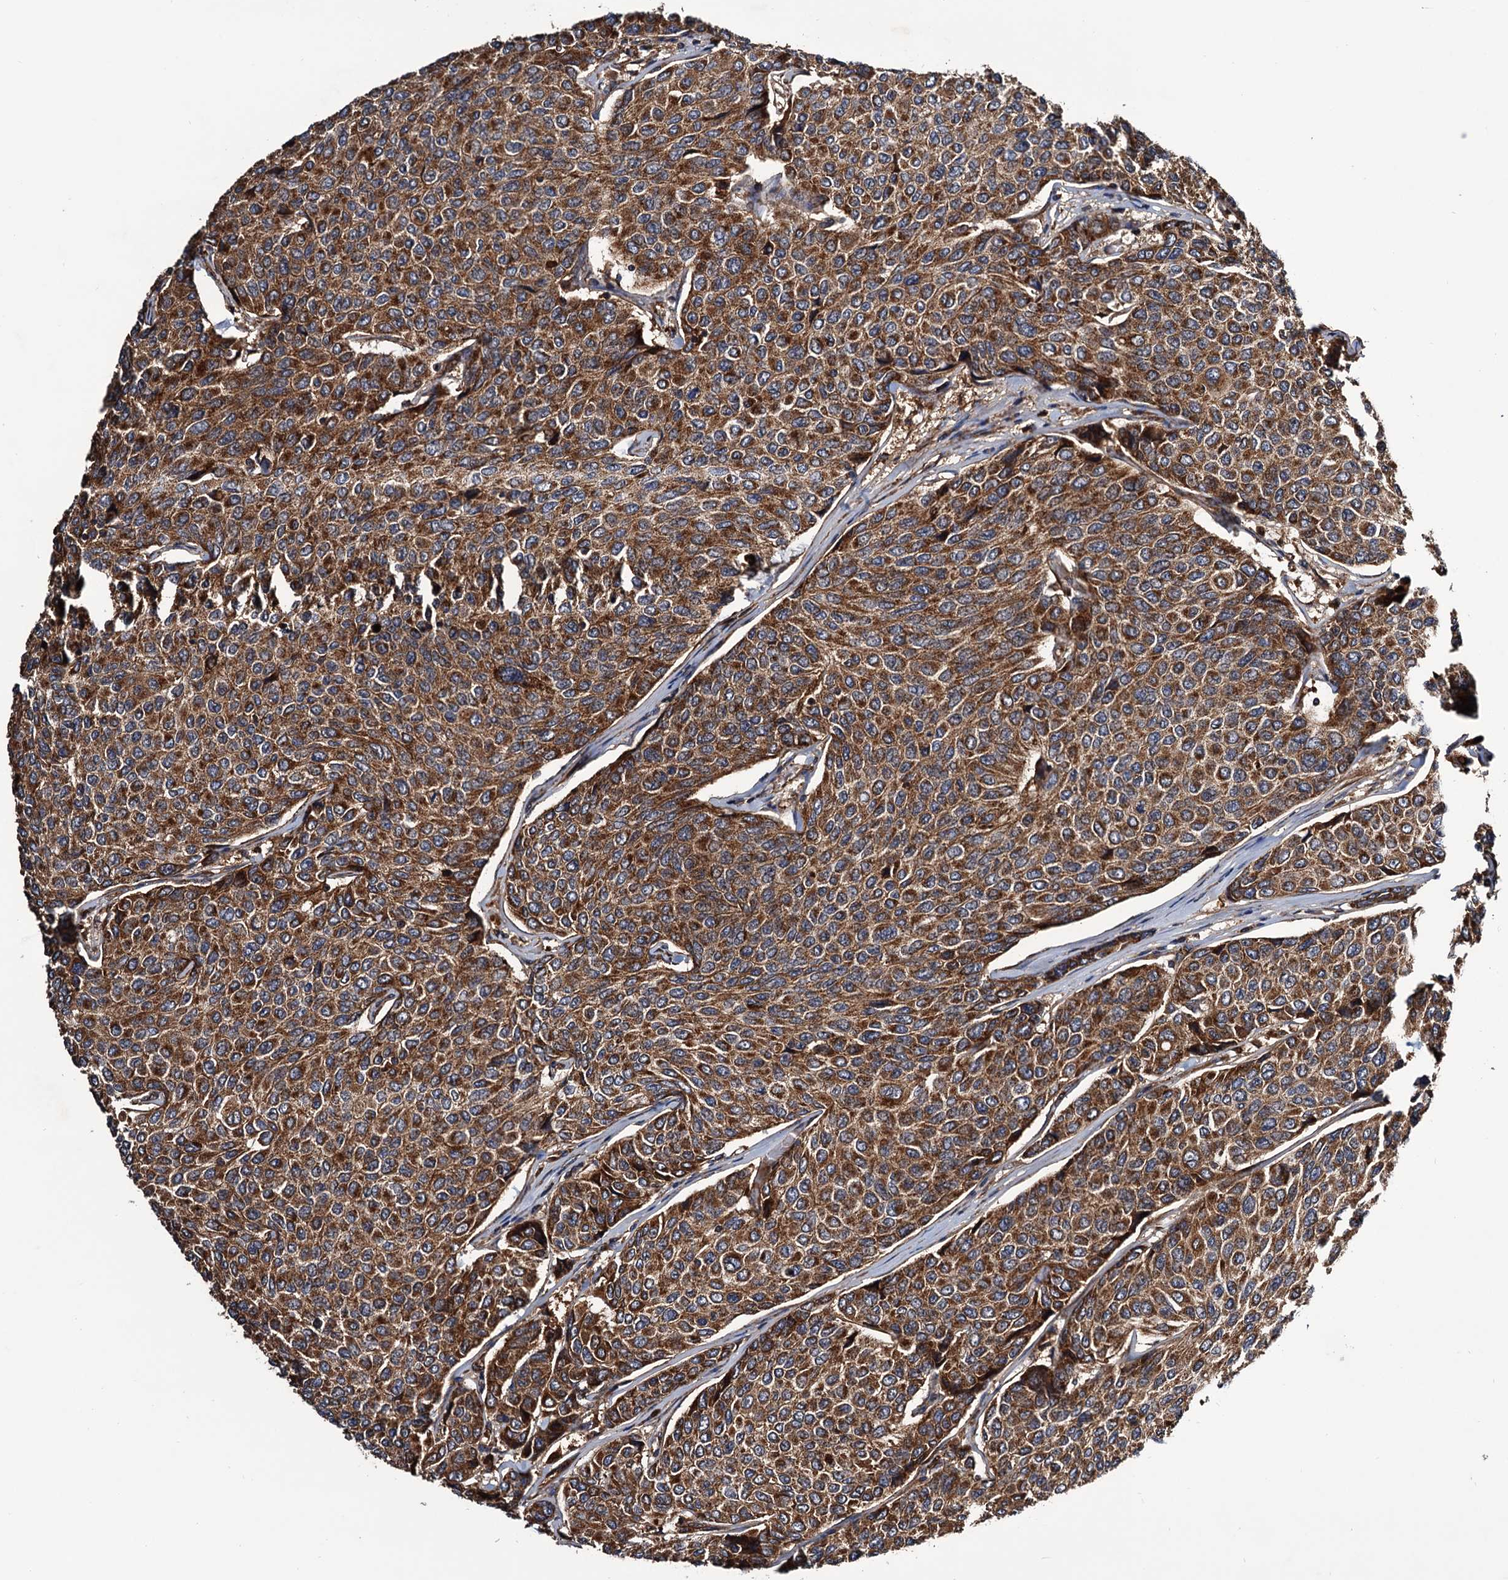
{"staining": {"intensity": "strong", "quantity": ">75%", "location": "cytoplasmic/membranous"}, "tissue": "breast cancer", "cell_type": "Tumor cells", "image_type": "cancer", "snomed": [{"axis": "morphology", "description": "Duct carcinoma"}, {"axis": "topography", "description": "Breast"}], "caption": "Breast cancer (intraductal carcinoma) tissue reveals strong cytoplasmic/membranous staining in approximately >75% of tumor cells, visualized by immunohistochemistry.", "gene": "MRPL42", "patient": {"sex": "female", "age": 55}}